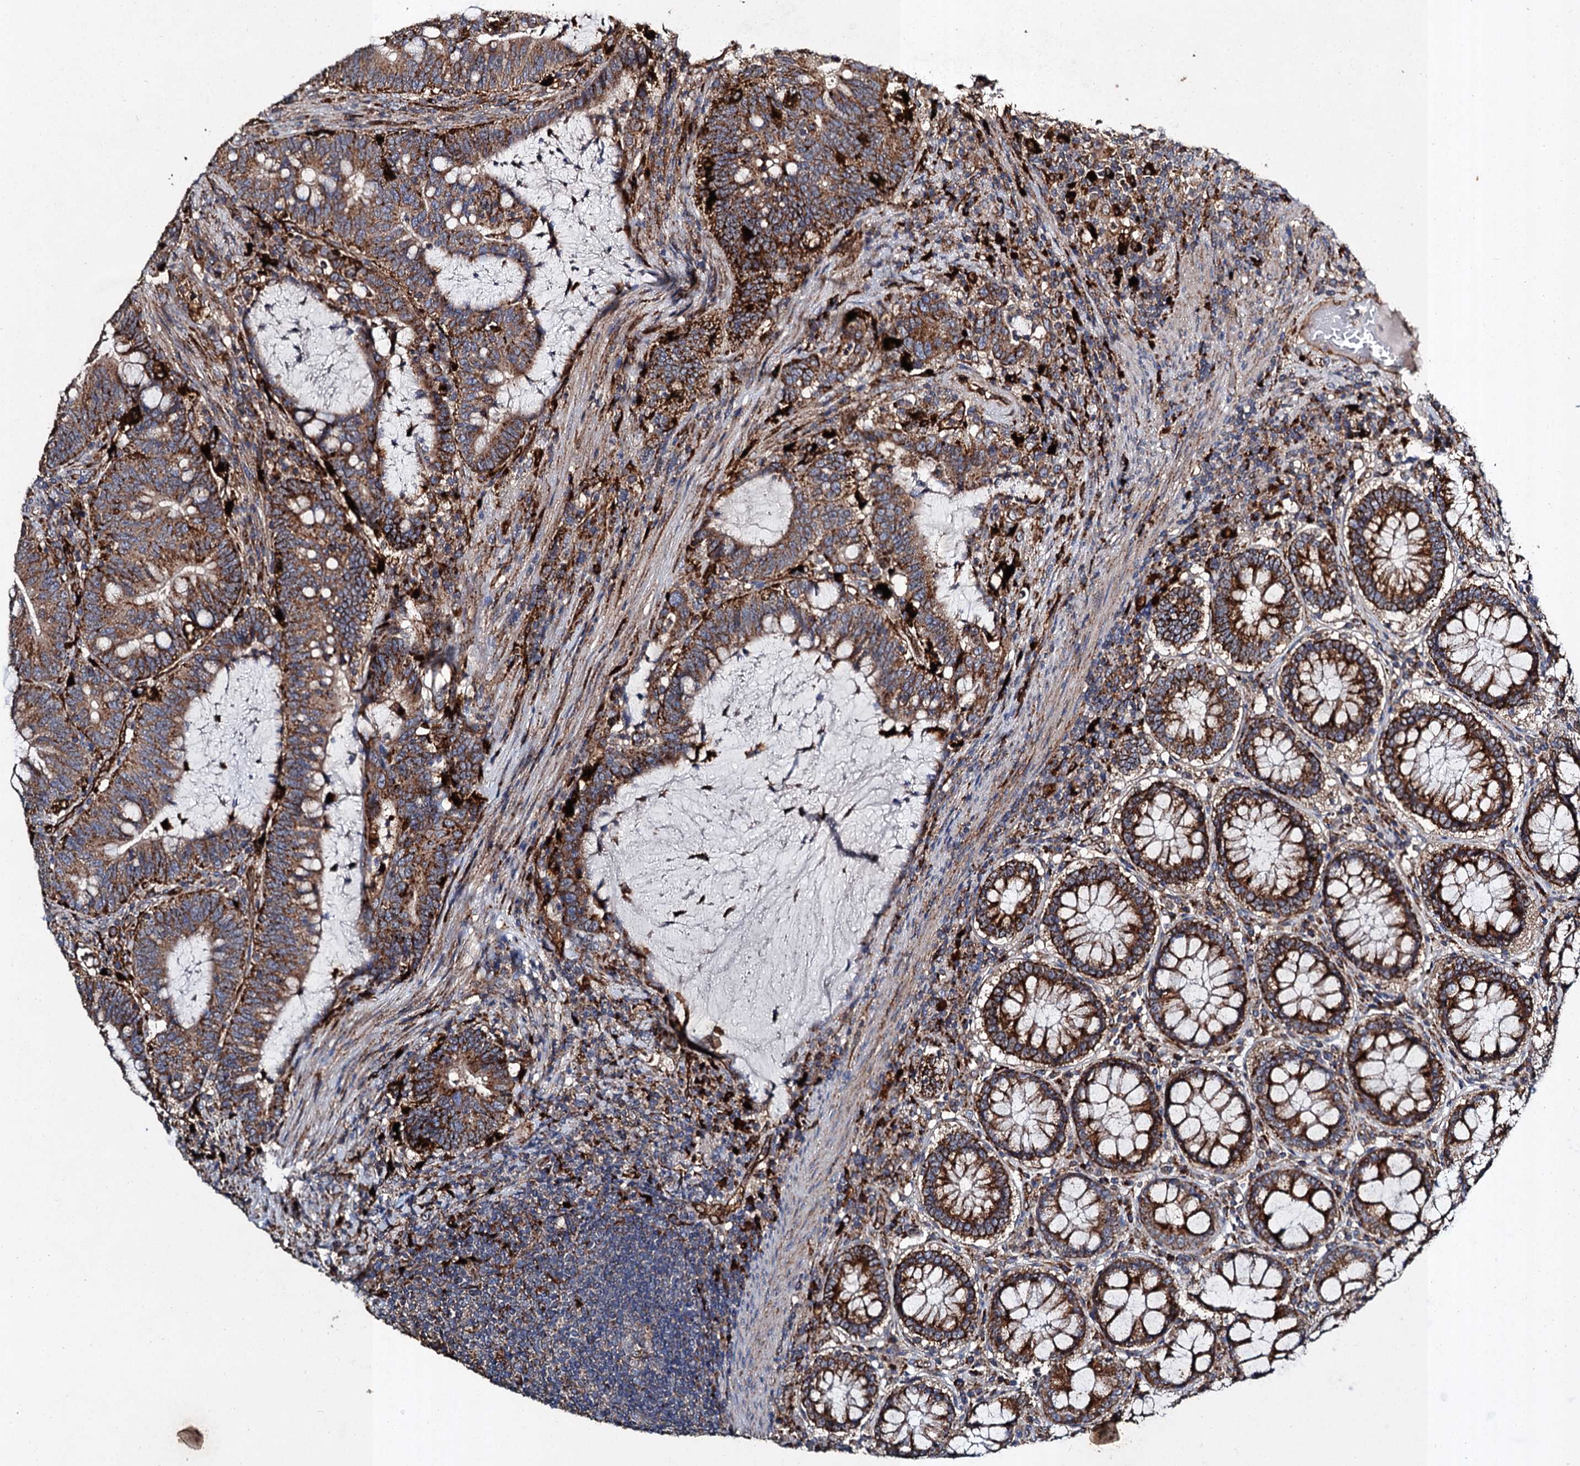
{"staining": {"intensity": "strong", "quantity": "25%-75%", "location": "cytoplasmic/membranous"}, "tissue": "colorectal cancer", "cell_type": "Tumor cells", "image_type": "cancer", "snomed": [{"axis": "morphology", "description": "Adenocarcinoma, NOS"}, {"axis": "topography", "description": "Colon"}], "caption": "Immunohistochemical staining of human adenocarcinoma (colorectal) shows high levels of strong cytoplasmic/membranous expression in about 25%-75% of tumor cells. Nuclei are stained in blue.", "gene": "GBA1", "patient": {"sex": "female", "age": 66}}